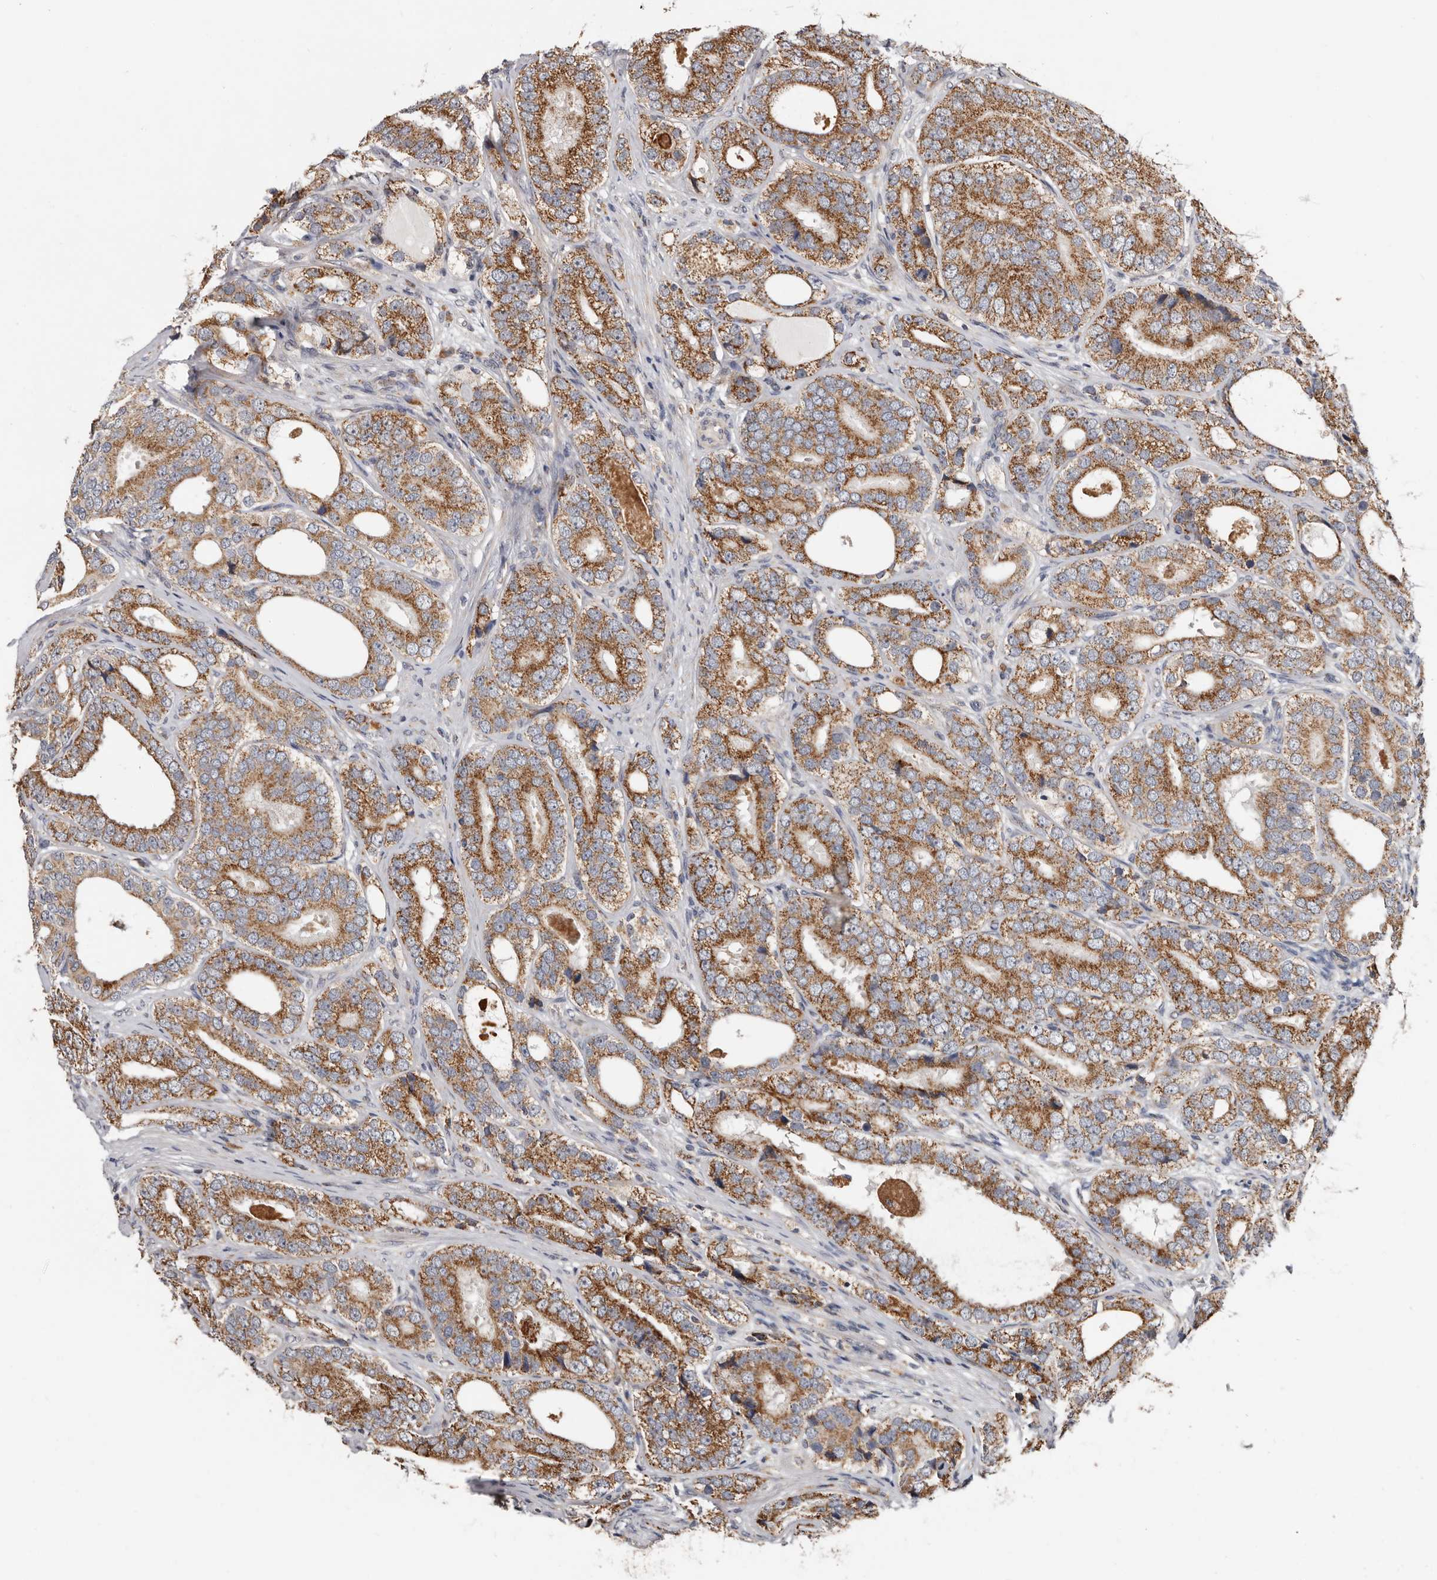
{"staining": {"intensity": "moderate", "quantity": ">75%", "location": "cytoplasmic/membranous"}, "tissue": "prostate cancer", "cell_type": "Tumor cells", "image_type": "cancer", "snomed": [{"axis": "morphology", "description": "Adenocarcinoma, High grade"}, {"axis": "topography", "description": "Prostate"}], "caption": "Immunohistochemistry (IHC) of human prostate cancer (high-grade adenocarcinoma) reveals medium levels of moderate cytoplasmic/membranous expression in about >75% of tumor cells.", "gene": "MRPL18", "patient": {"sex": "male", "age": 56}}